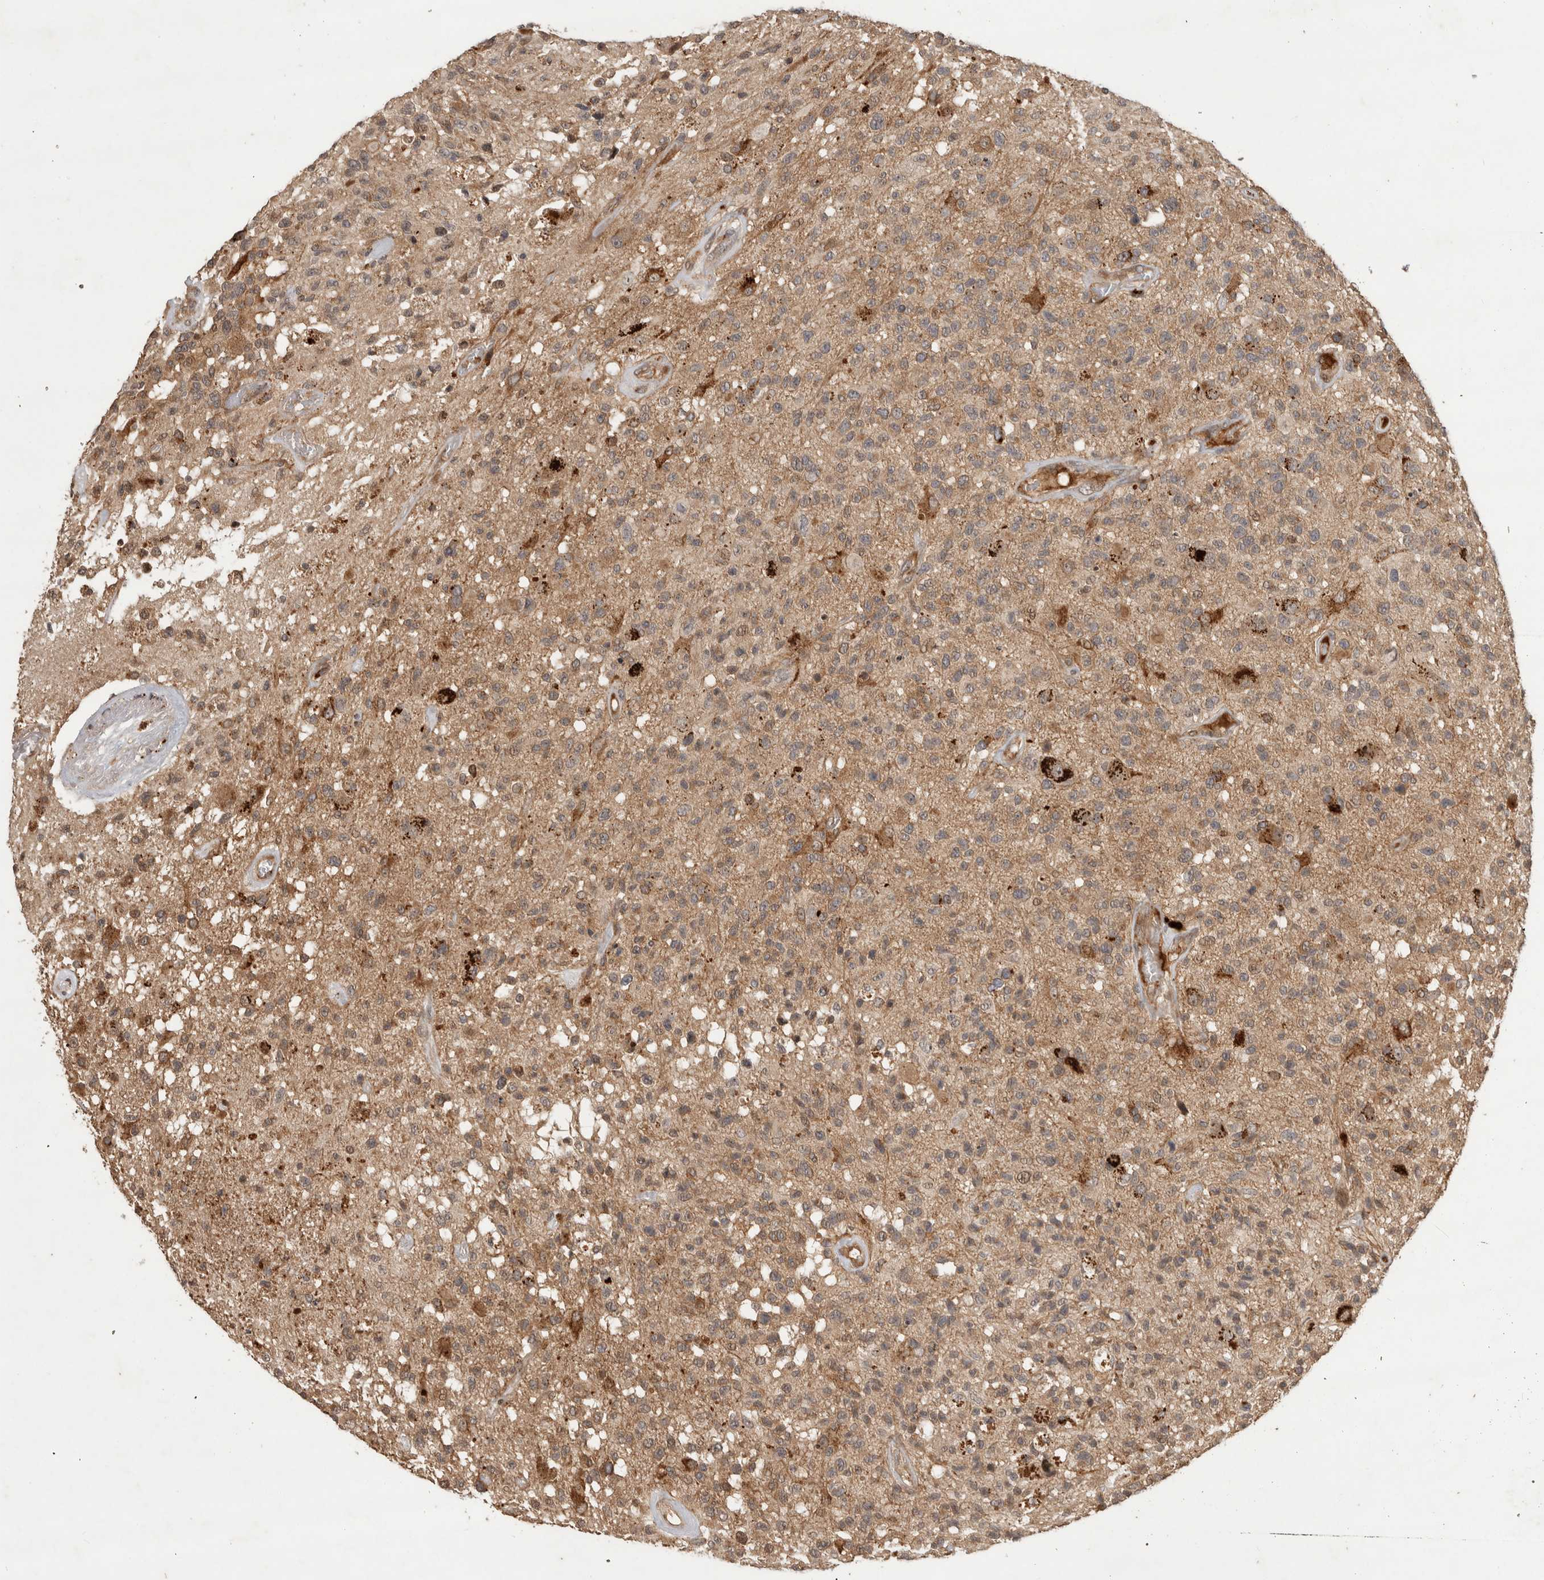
{"staining": {"intensity": "weak", "quantity": ">75%", "location": "cytoplasmic/membranous"}, "tissue": "glioma", "cell_type": "Tumor cells", "image_type": "cancer", "snomed": [{"axis": "morphology", "description": "Glioma, malignant, High grade"}, {"axis": "morphology", "description": "Glioblastoma, NOS"}, {"axis": "topography", "description": "Brain"}], "caption": "An IHC histopathology image of neoplastic tissue is shown. Protein staining in brown highlights weak cytoplasmic/membranous positivity in glioma within tumor cells. (Brightfield microscopy of DAB IHC at high magnification).", "gene": "PITPNC1", "patient": {"sex": "male", "age": 60}}